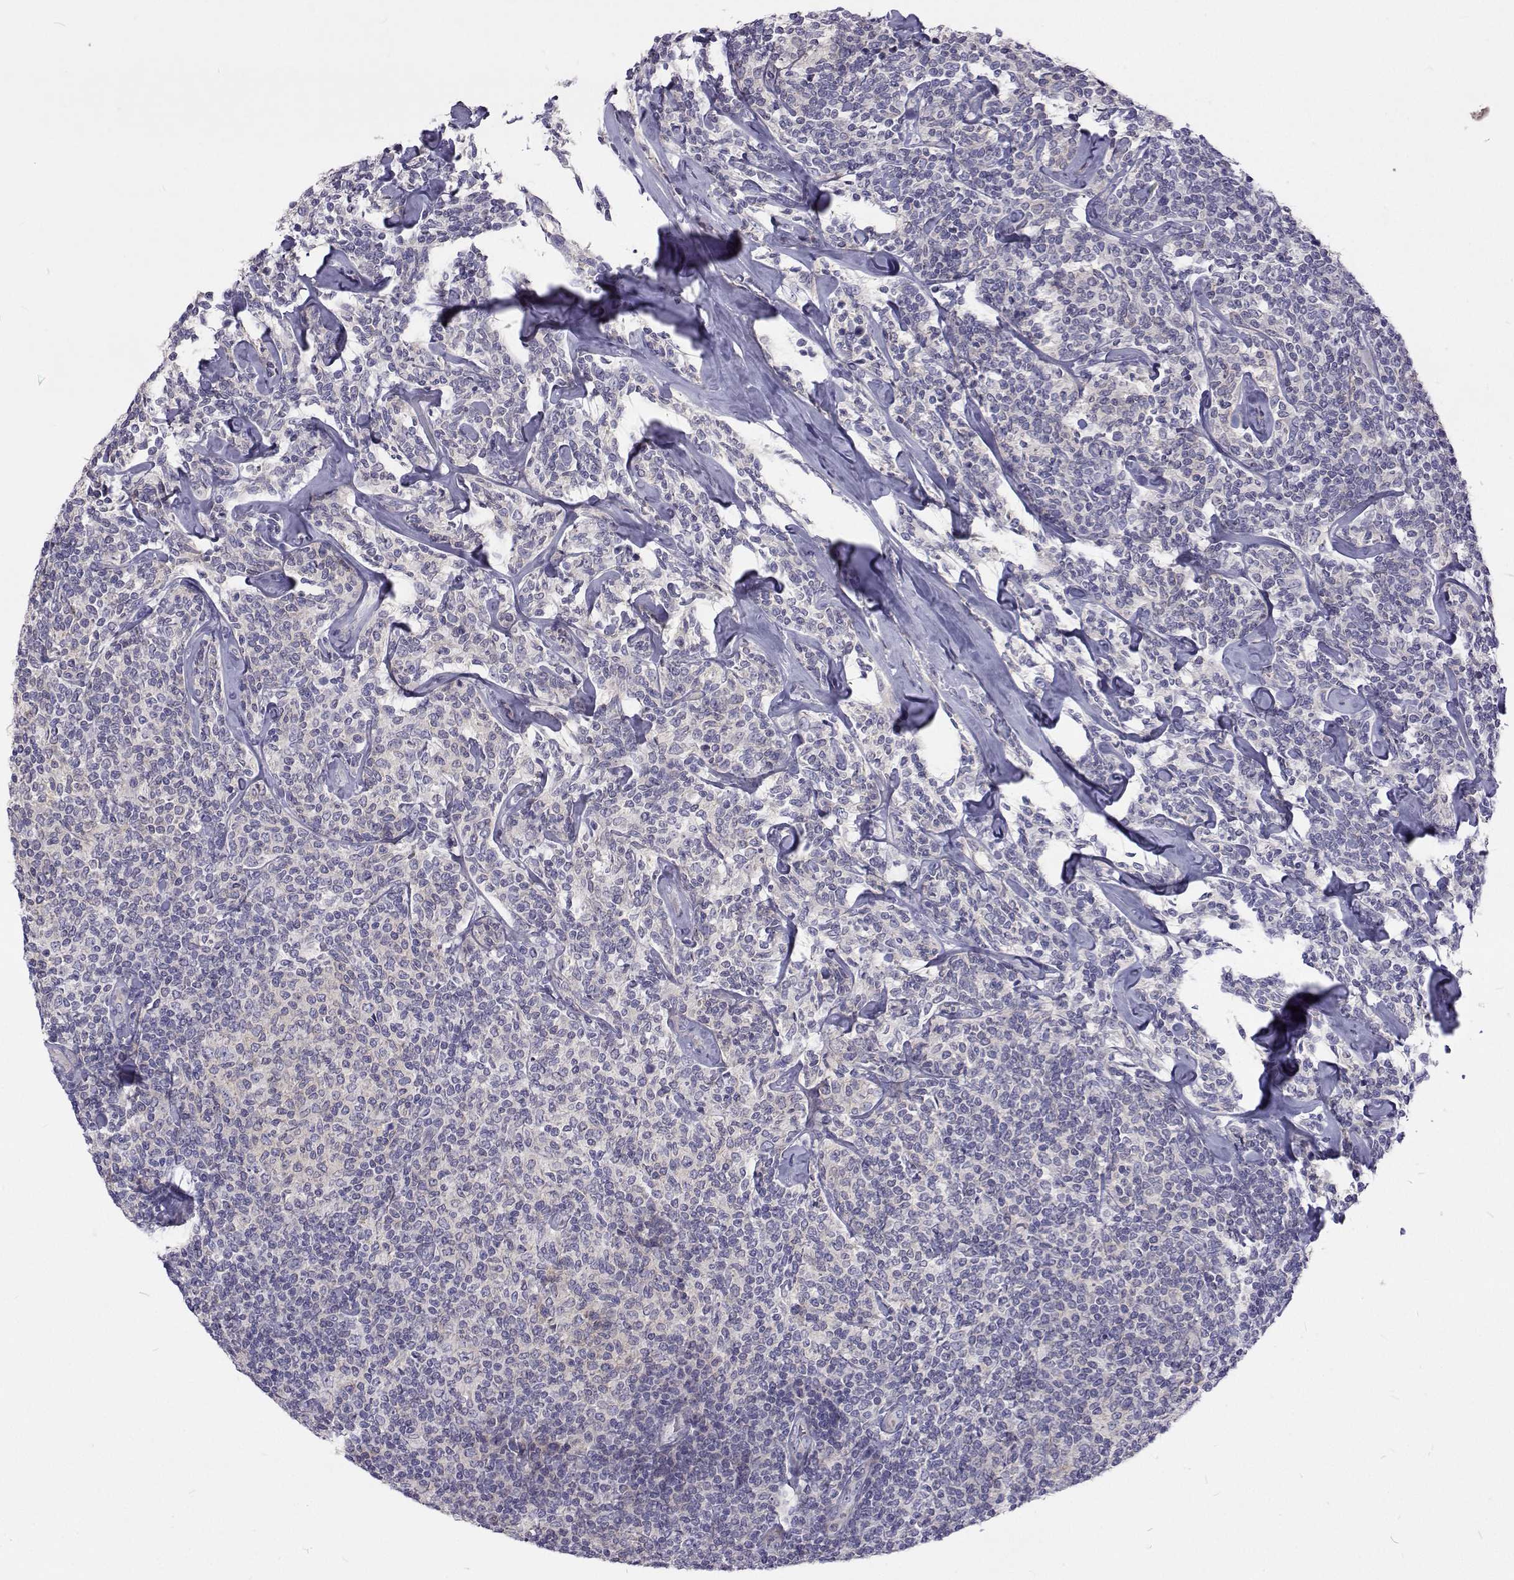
{"staining": {"intensity": "negative", "quantity": "none", "location": "none"}, "tissue": "lymphoma", "cell_type": "Tumor cells", "image_type": "cancer", "snomed": [{"axis": "morphology", "description": "Malignant lymphoma, non-Hodgkin's type, Low grade"}, {"axis": "topography", "description": "Lymph node"}], "caption": "Immunohistochemical staining of human malignant lymphoma, non-Hodgkin's type (low-grade) reveals no significant staining in tumor cells.", "gene": "NPR3", "patient": {"sex": "female", "age": 56}}